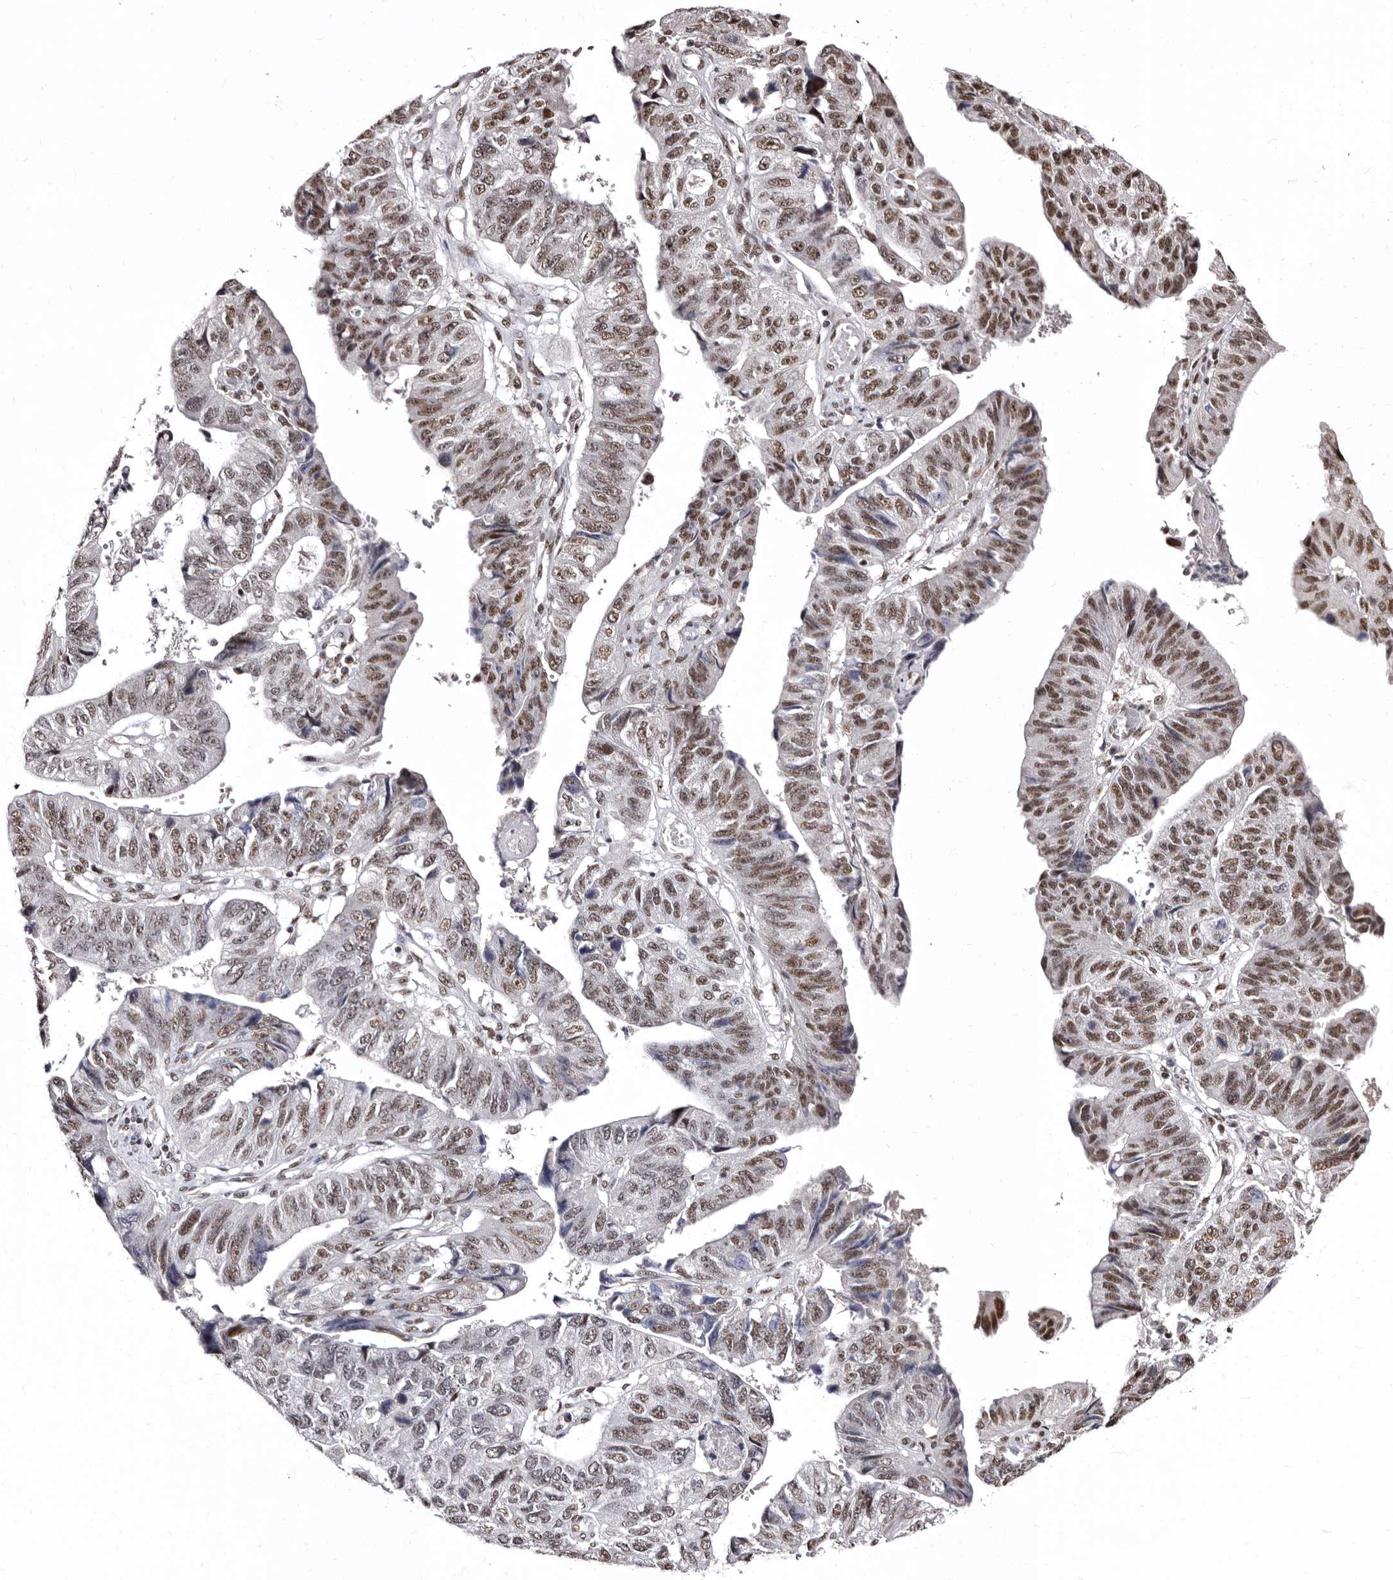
{"staining": {"intensity": "moderate", "quantity": ">75%", "location": "nuclear"}, "tissue": "stomach cancer", "cell_type": "Tumor cells", "image_type": "cancer", "snomed": [{"axis": "morphology", "description": "Adenocarcinoma, NOS"}, {"axis": "topography", "description": "Stomach"}], "caption": "The photomicrograph demonstrates immunohistochemical staining of stomach cancer (adenocarcinoma). There is moderate nuclear positivity is appreciated in approximately >75% of tumor cells.", "gene": "ANAPC11", "patient": {"sex": "male", "age": 59}}